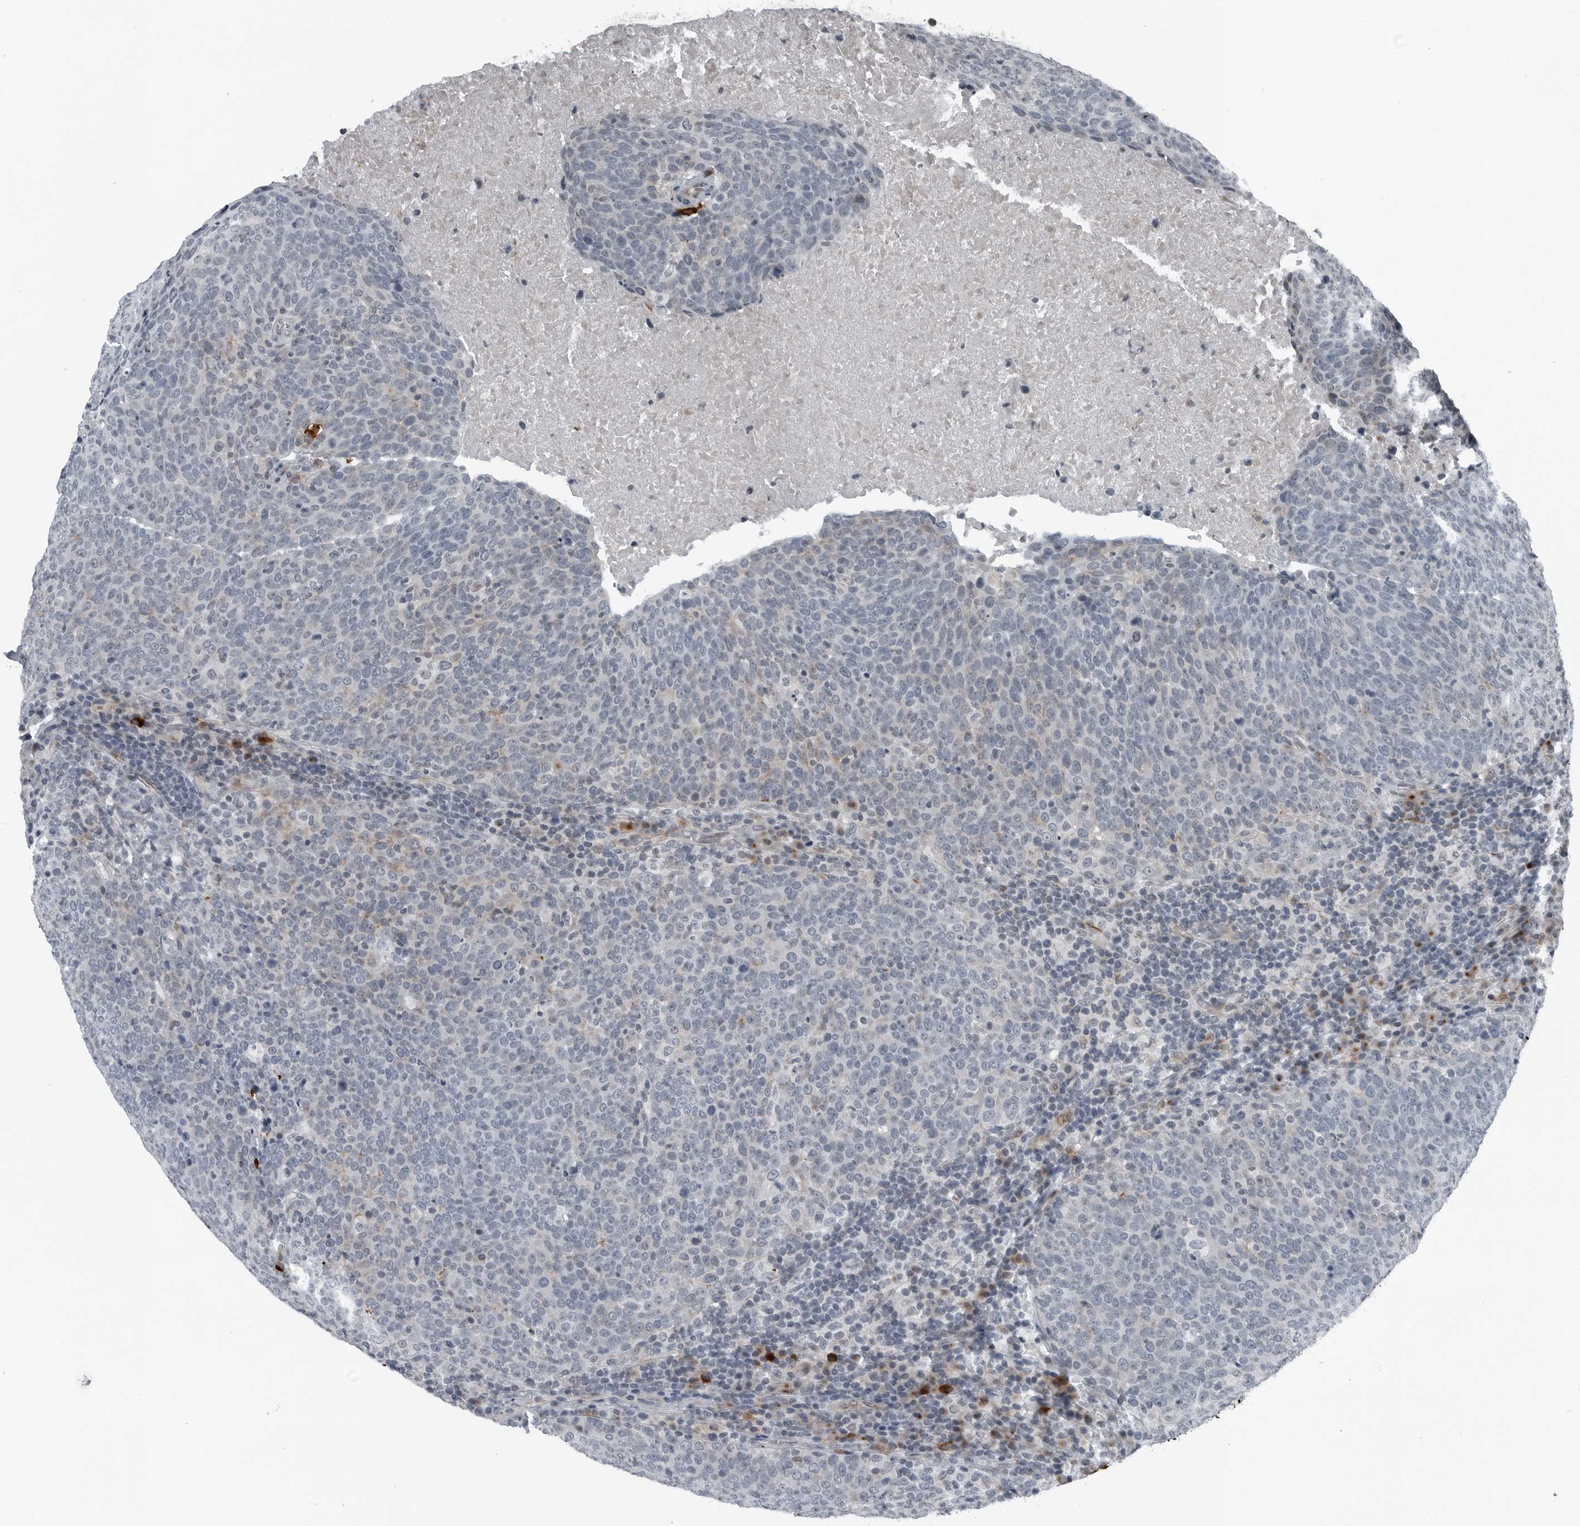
{"staining": {"intensity": "negative", "quantity": "none", "location": "none"}, "tissue": "head and neck cancer", "cell_type": "Tumor cells", "image_type": "cancer", "snomed": [{"axis": "morphology", "description": "Squamous cell carcinoma, NOS"}, {"axis": "morphology", "description": "Squamous cell carcinoma, metastatic, NOS"}, {"axis": "topography", "description": "Lymph node"}, {"axis": "topography", "description": "Head-Neck"}], "caption": "Immunohistochemistry (IHC) image of head and neck metastatic squamous cell carcinoma stained for a protein (brown), which demonstrates no expression in tumor cells.", "gene": "GAK", "patient": {"sex": "male", "age": 62}}